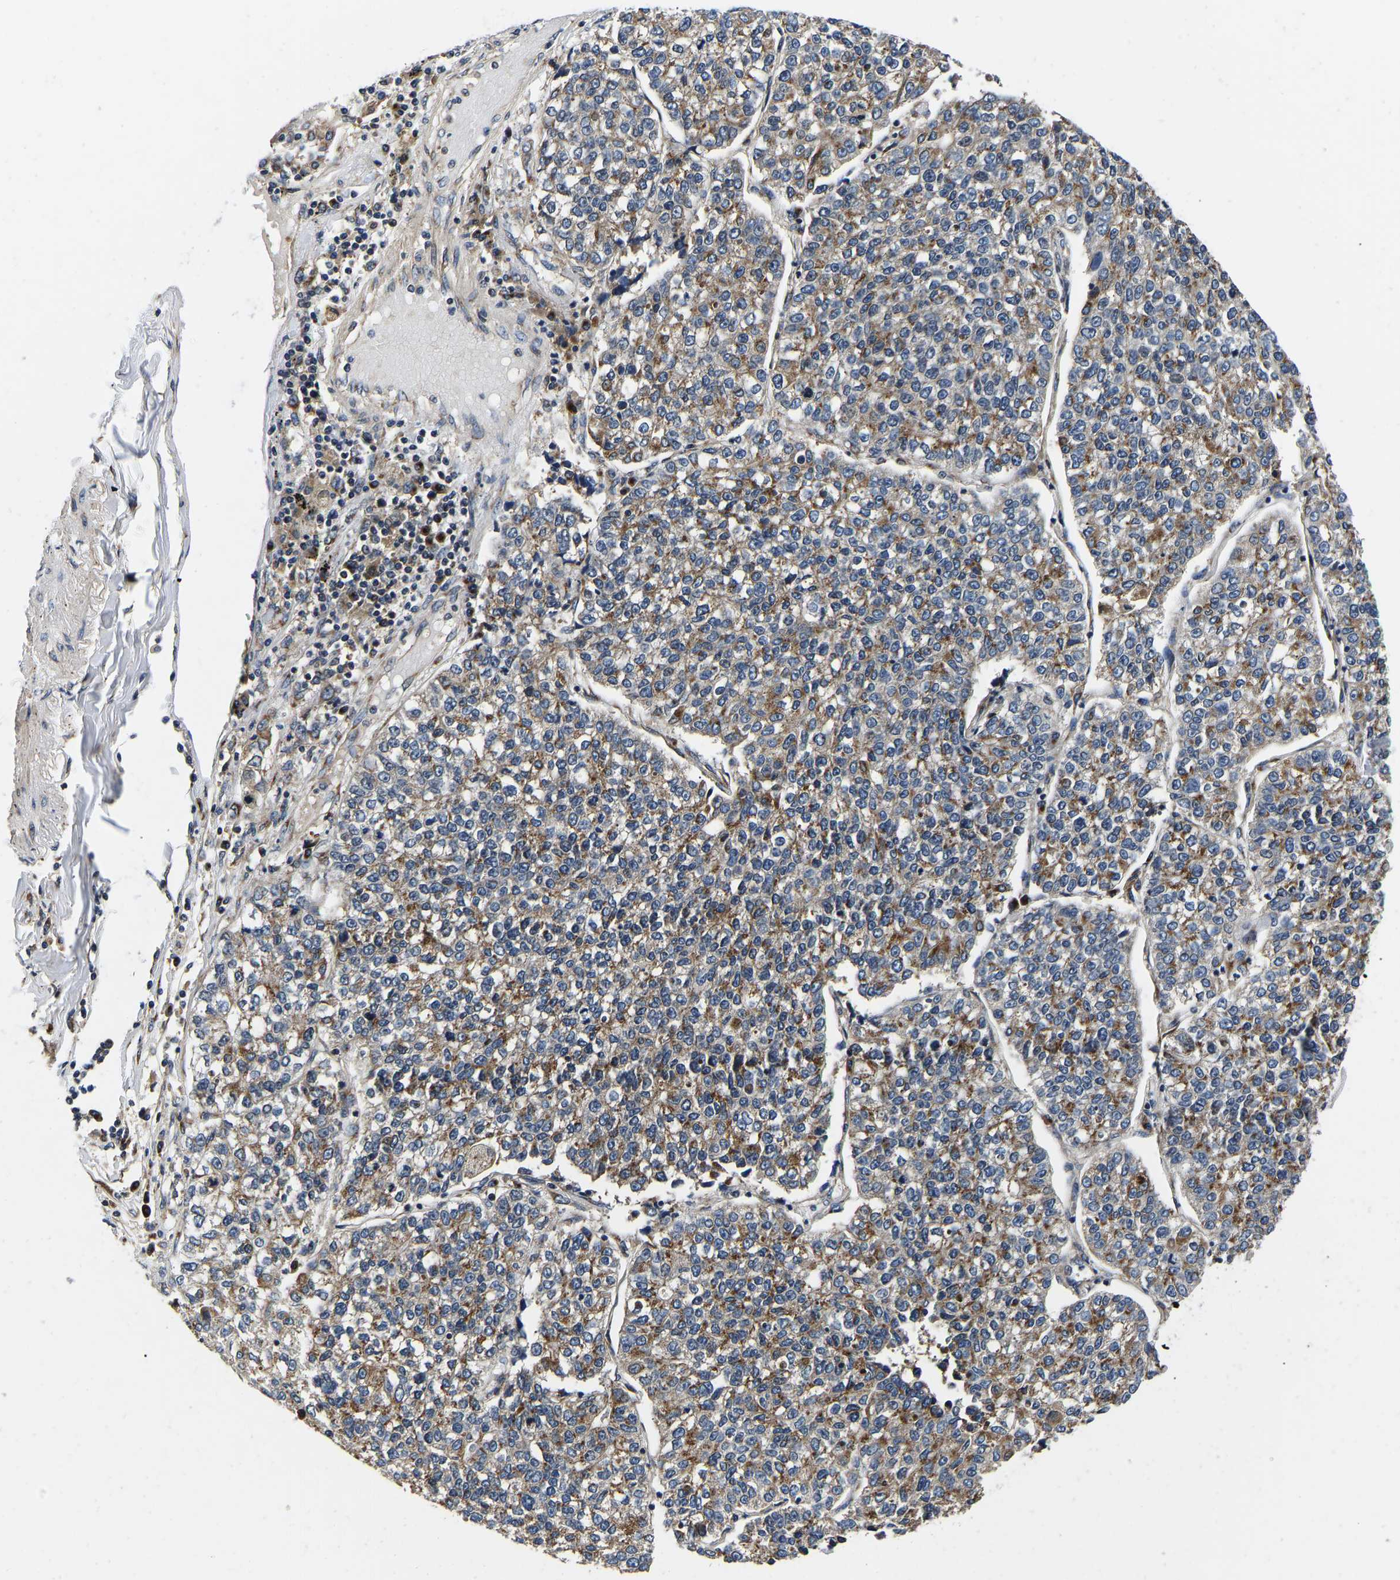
{"staining": {"intensity": "moderate", "quantity": ">75%", "location": "cytoplasmic/membranous"}, "tissue": "lung cancer", "cell_type": "Tumor cells", "image_type": "cancer", "snomed": [{"axis": "morphology", "description": "Adenocarcinoma, NOS"}, {"axis": "topography", "description": "Lung"}], "caption": "Protein staining reveals moderate cytoplasmic/membranous staining in about >75% of tumor cells in lung cancer (adenocarcinoma).", "gene": "RABAC1", "patient": {"sex": "male", "age": 49}}